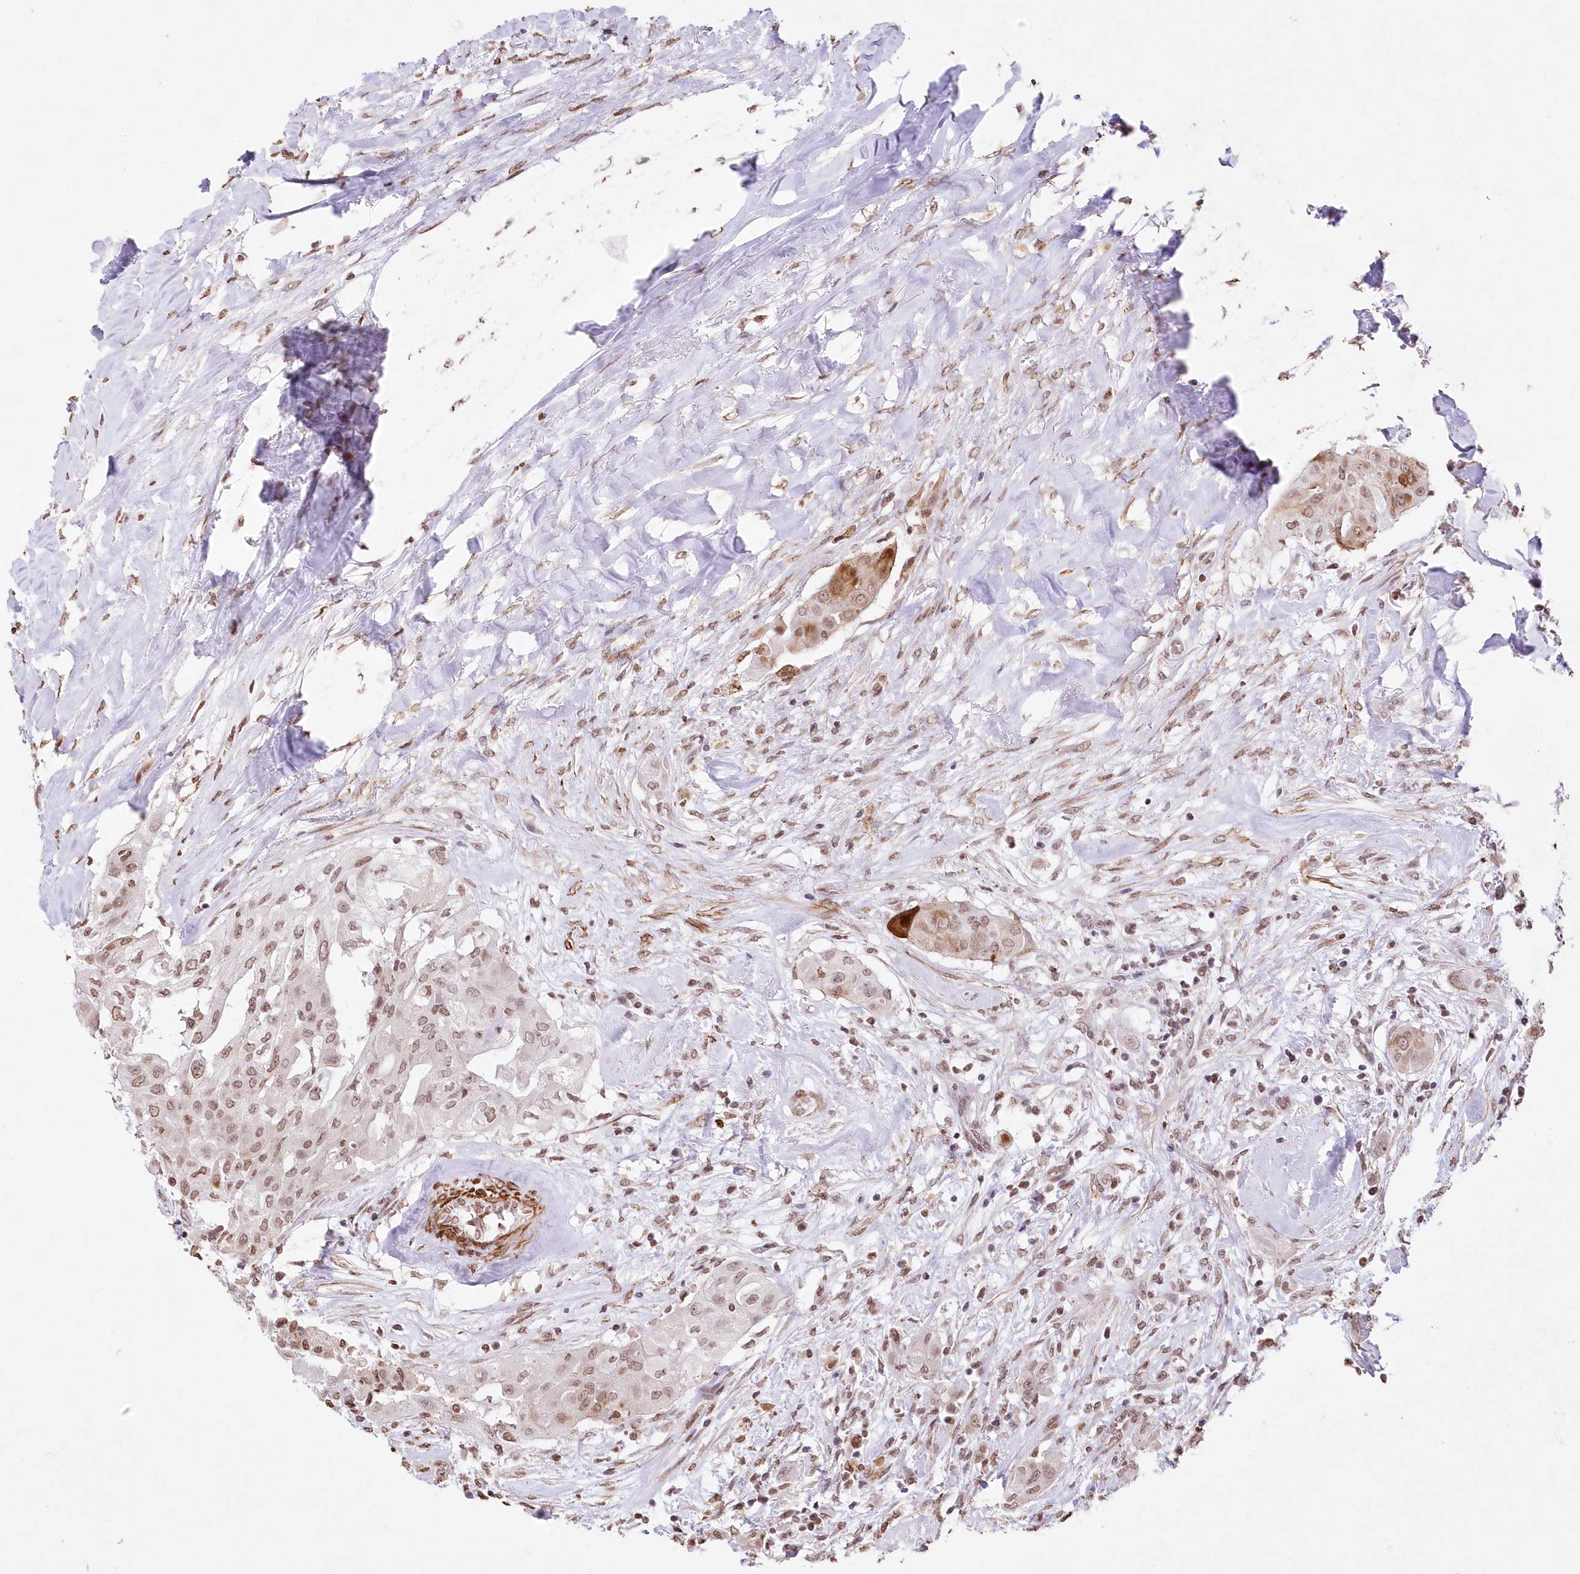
{"staining": {"intensity": "moderate", "quantity": ">75%", "location": "nuclear"}, "tissue": "thyroid cancer", "cell_type": "Tumor cells", "image_type": "cancer", "snomed": [{"axis": "morphology", "description": "Papillary adenocarcinoma, NOS"}, {"axis": "topography", "description": "Thyroid gland"}], "caption": "An image showing moderate nuclear expression in about >75% of tumor cells in thyroid papillary adenocarcinoma, as visualized by brown immunohistochemical staining.", "gene": "RBM27", "patient": {"sex": "female", "age": 59}}